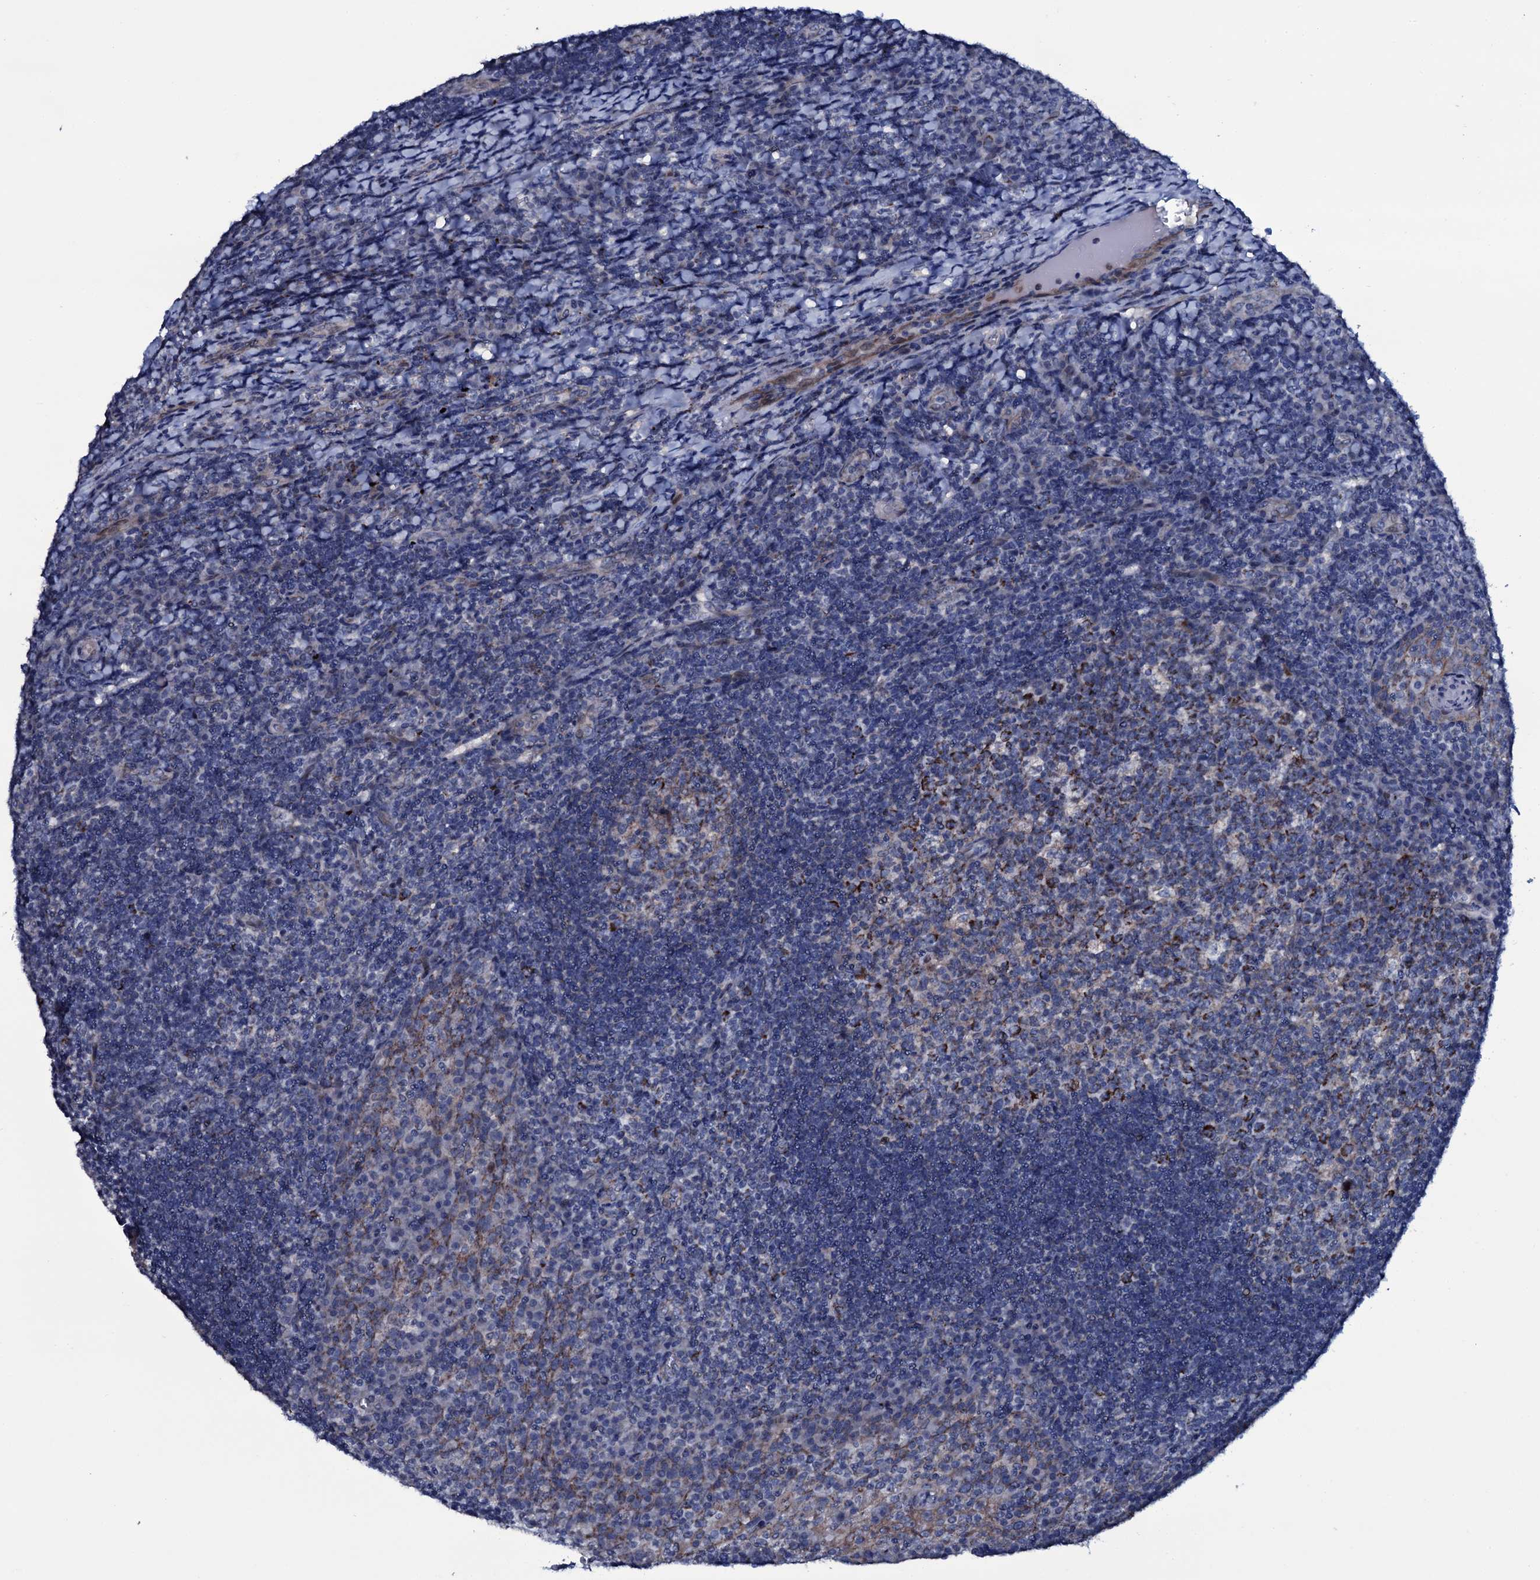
{"staining": {"intensity": "strong", "quantity": "<25%", "location": "cytoplasmic/membranous"}, "tissue": "tonsil", "cell_type": "Germinal center cells", "image_type": "normal", "snomed": [{"axis": "morphology", "description": "Normal tissue, NOS"}, {"axis": "topography", "description": "Tonsil"}], "caption": "Tonsil stained for a protein (brown) demonstrates strong cytoplasmic/membranous positive positivity in approximately <25% of germinal center cells.", "gene": "WIPF3", "patient": {"sex": "male", "age": 17}}